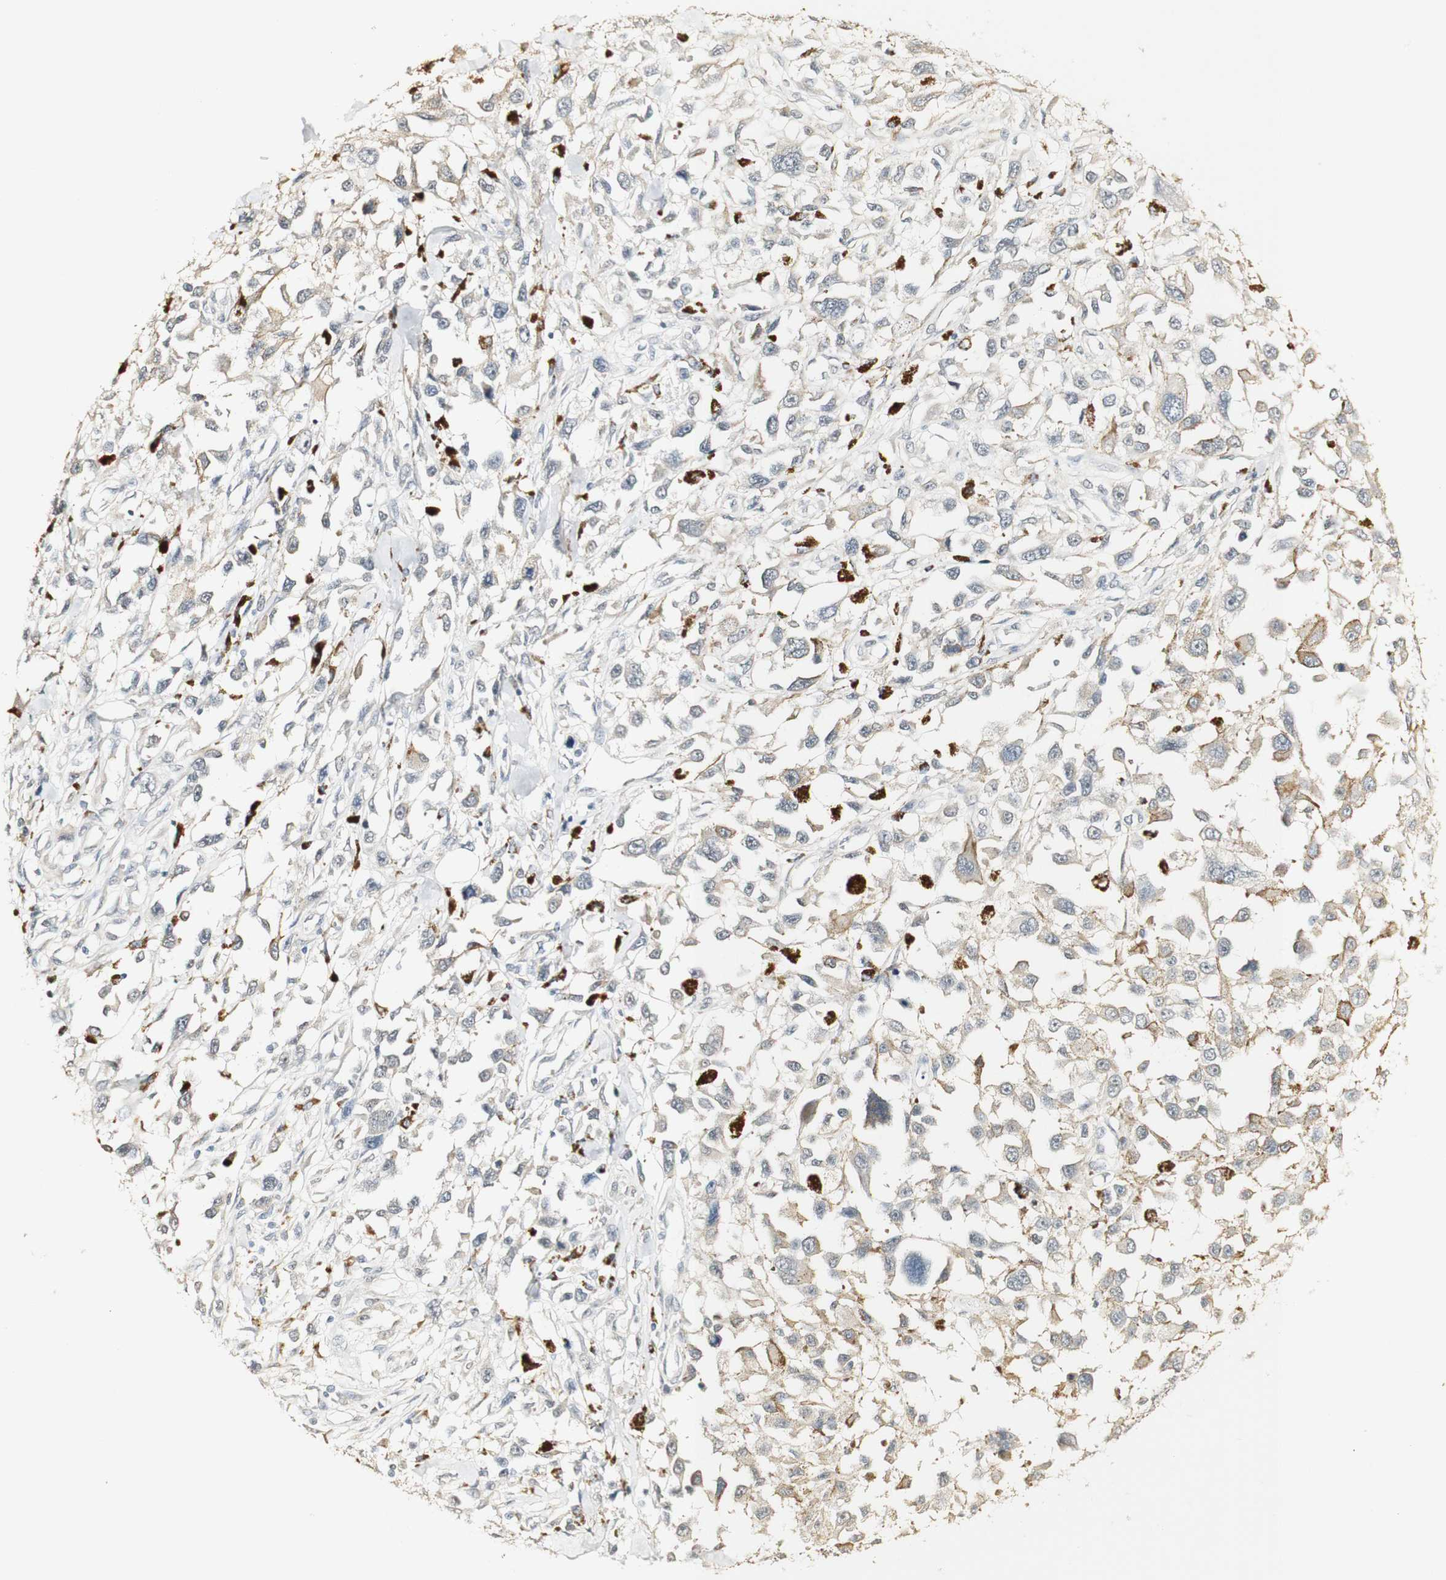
{"staining": {"intensity": "weak", "quantity": "<25%", "location": "cytoplasmic/membranous"}, "tissue": "melanoma", "cell_type": "Tumor cells", "image_type": "cancer", "snomed": [{"axis": "morphology", "description": "Malignant melanoma, Metastatic site"}, {"axis": "topography", "description": "Lymph node"}], "caption": "DAB (3,3'-diaminobenzidine) immunohistochemical staining of melanoma displays no significant staining in tumor cells. (DAB (3,3'-diaminobenzidine) IHC, high magnification).", "gene": "SYT7", "patient": {"sex": "male", "age": 59}}